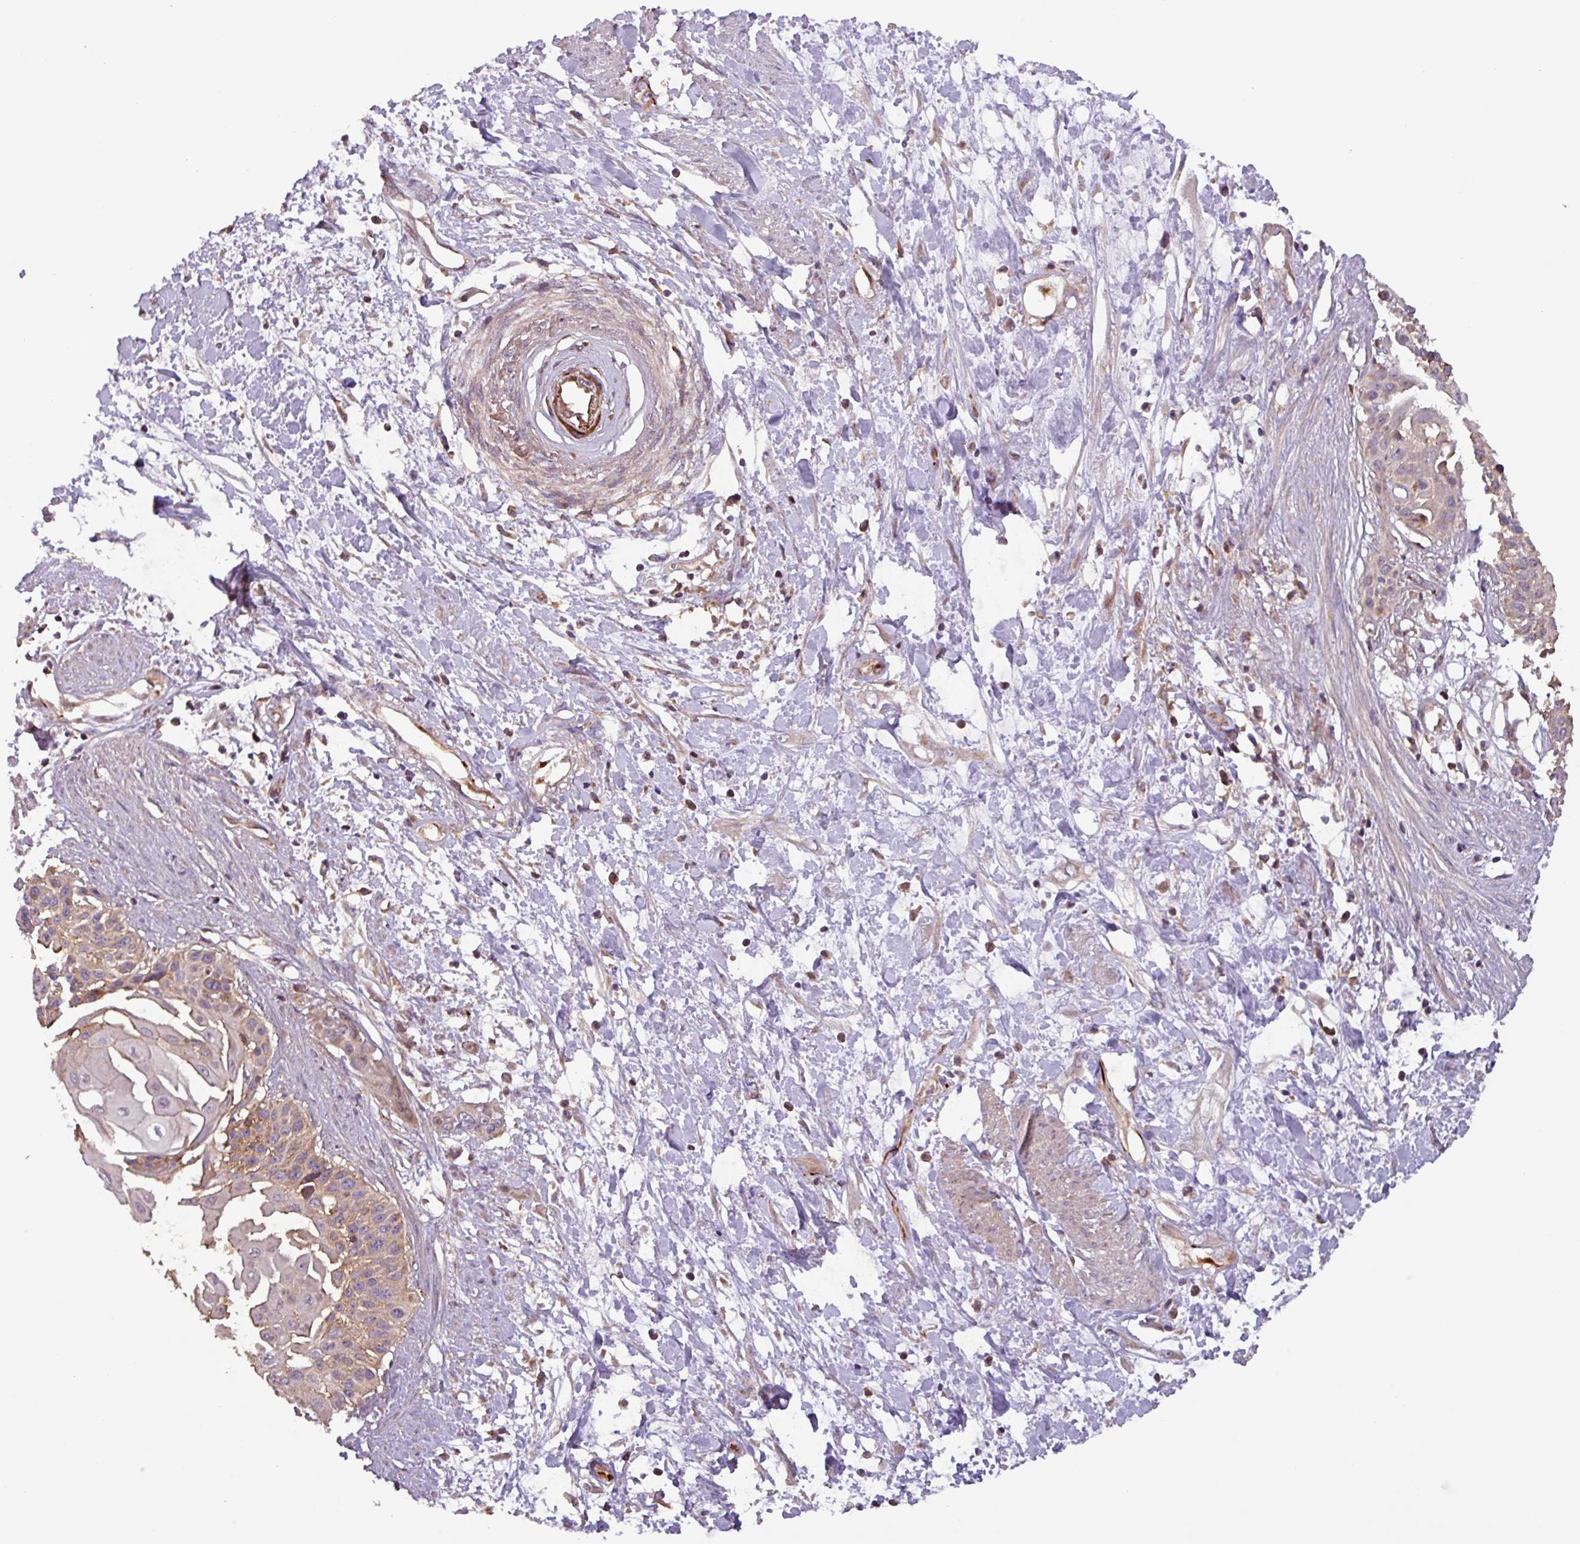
{"staining": {"intensity": "weak", "quantity": ">75%", "location": "cytoplasmic/membranous"}, "tissue": "cervical cancer", "cell_type": "Tumor cells", "image_type": "cancer", "snomed": [{"axis": "morphology", "description": "Squamous cell carcinoma, NOS"}, {"axis": "topography", "description": "Cervix"}], "caption": "IHC photomicrograph of human cervical squamous cell carcinoma stained for a protein (brown), which exhibits low levels of weak cytoplasmic/membranous staining in about >75% of tumor cells.", "gene": "PLEKHD1", "patient": {"sex": "female", "age": 57}}